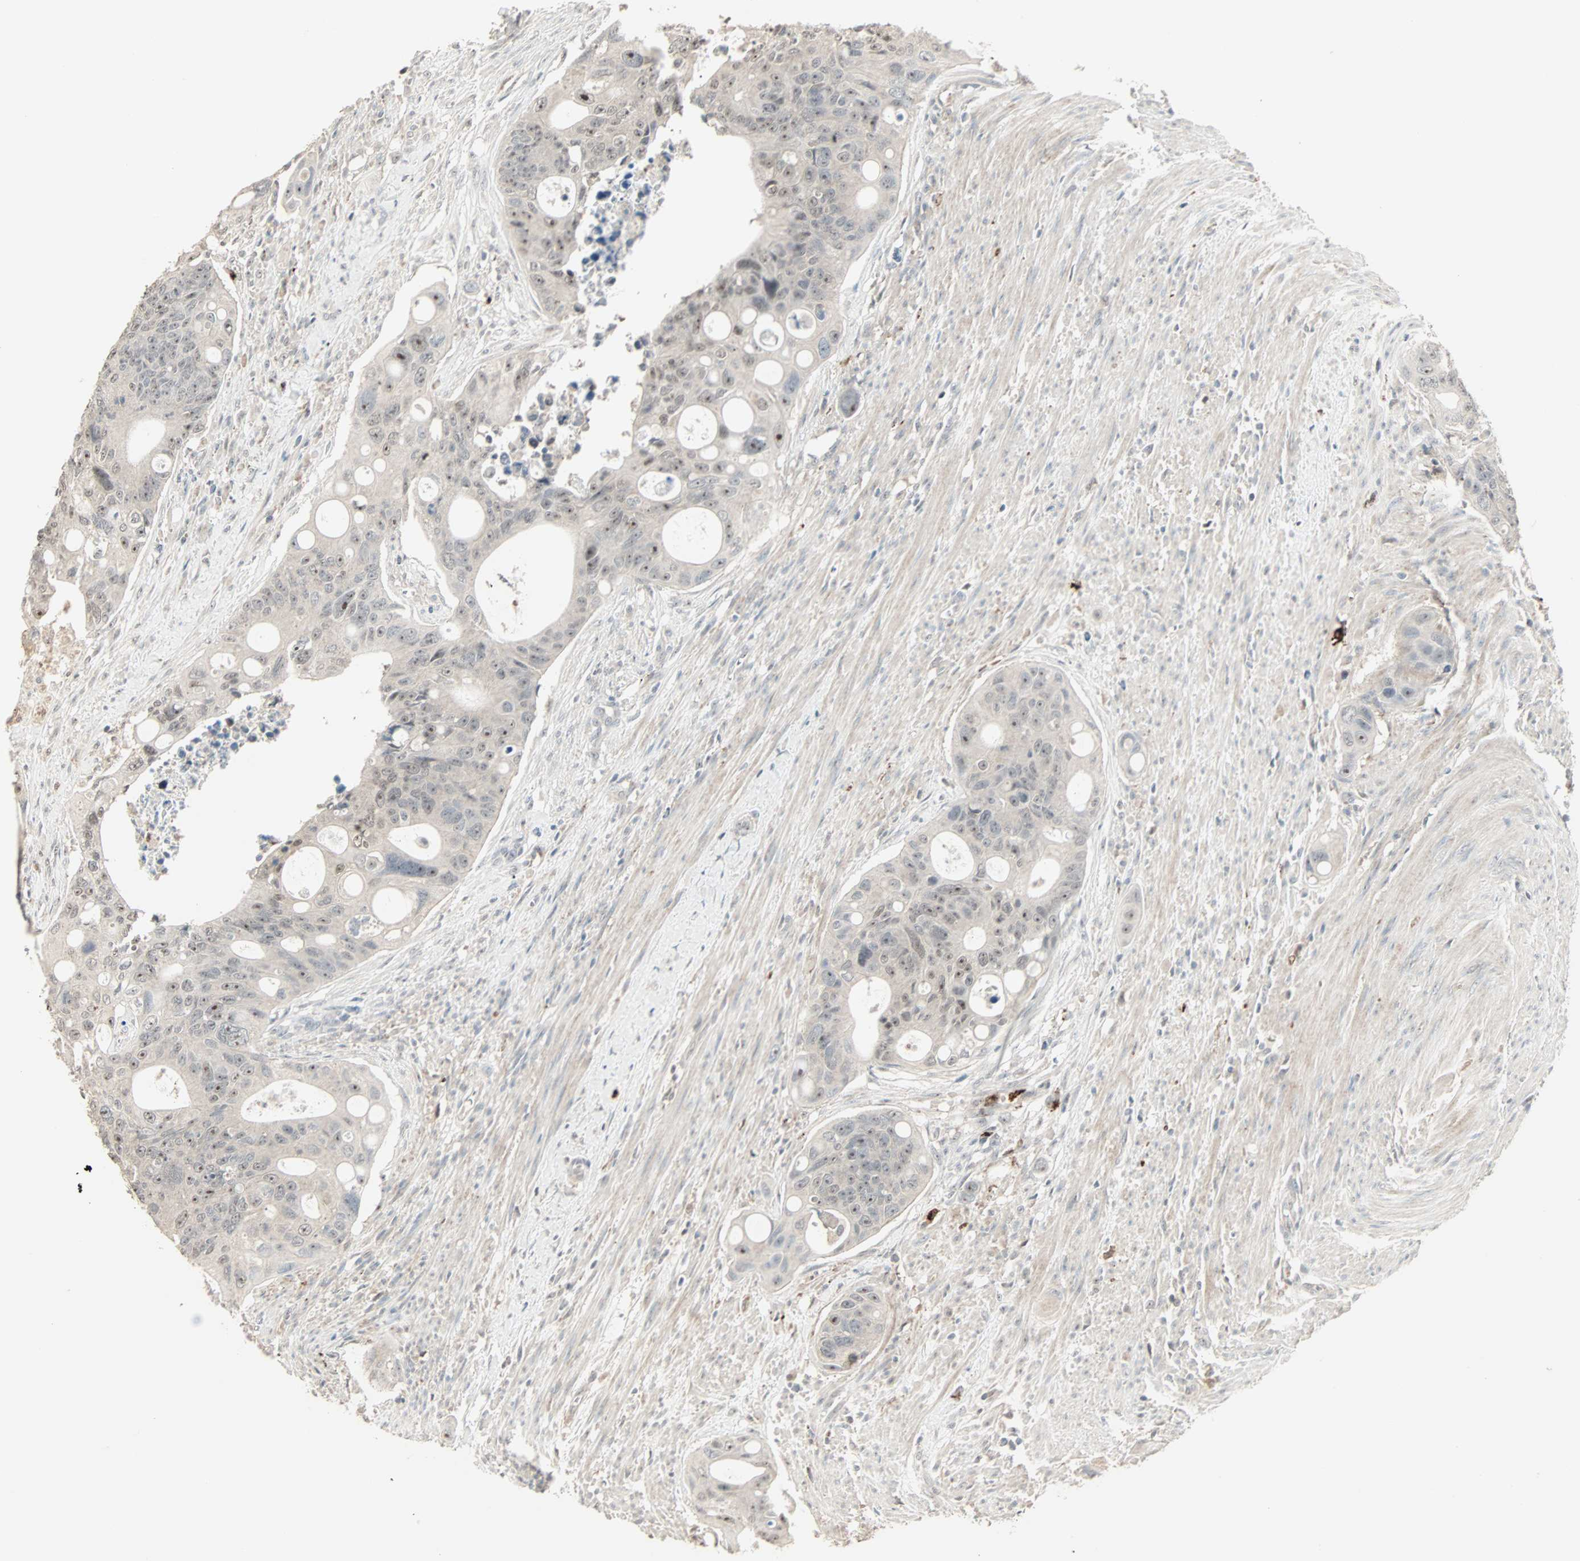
{"staining": {"intensity": "moderate", "quantity": "25%-75%", "location": "cytoplasmic/membranous,nuclear"}, "tissue": "colorectal cancer", "cell_type": "Tumor cells", "image_type": "cancer", "snomed": [{"axis": "morphology", "description": "Adenocarcinoma, NOS"}, {"axis": "topography", "description": "Colon"}], "caption": "This is a photomicrograph of immunohistochemistry (IHC) staining of colorectal cancer (adenocarcinoma), which shows moderate expression in the cytoplasmic/membranous and nuclear of tumor cells.", "gene": "KDM4A", "patient": {"sex": "female", "age": 57}}